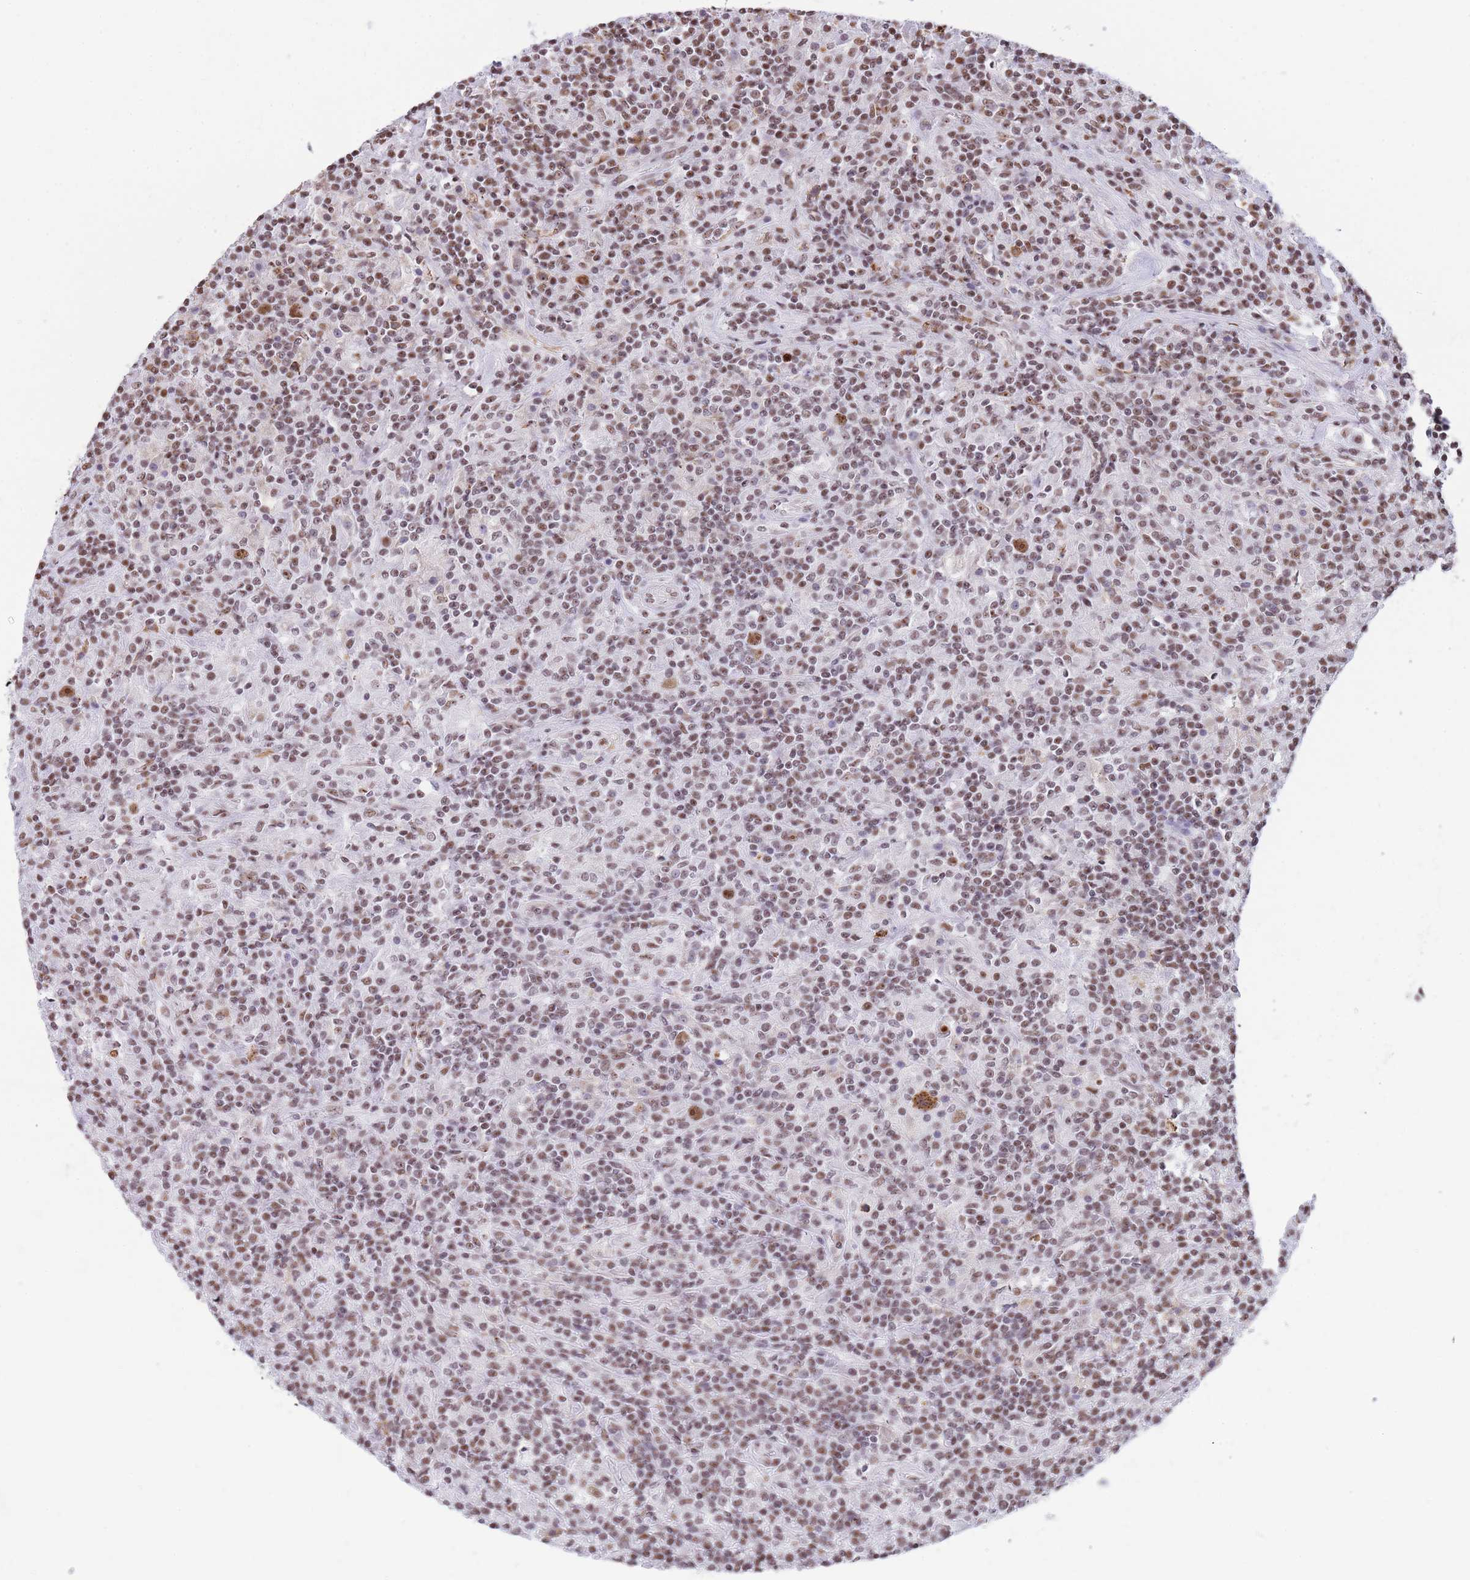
{"staining": {"intensity": "moderate", "quantity": ">75%", "location": "nuclear"}, "tissue": "lymphoma", "cell_type": "Tumor cells", "image_type": "cancer", "snomed": [{"axis": "morphology", "description": "Hodgkin's disease, NOS"}, {"axis": "topography", "description": "Lymph node"}], "caption": "Human Hodgkin's disease stained with a brown dye exhibits moderate nuclear positive positivity in approximately >75% of tumor cells.", "gene": "EVC2", "patient": {"sex": "male", "age": 70}}